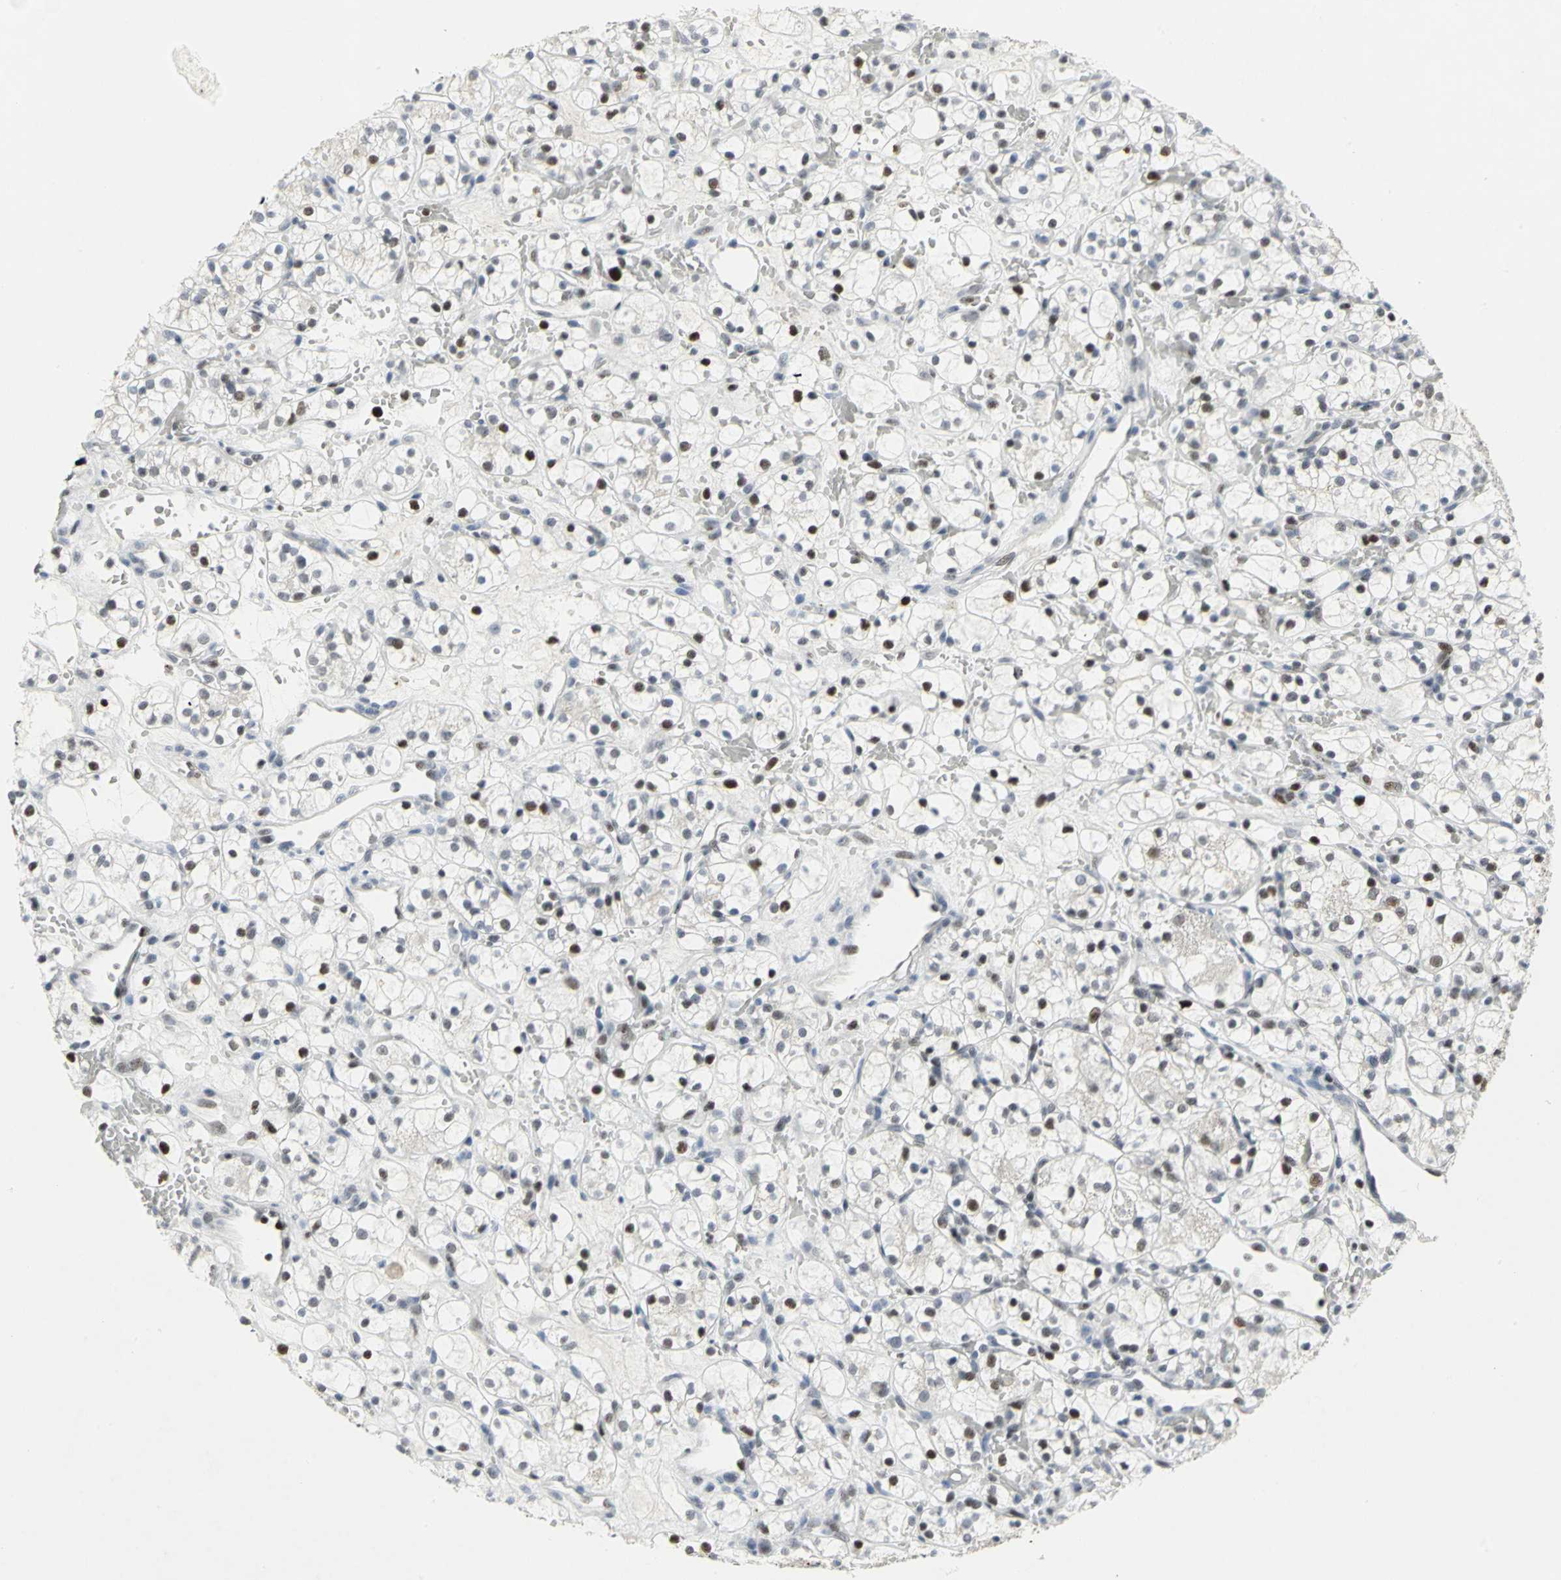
{"staining": {"intensity": "strong", "quantity": "<25%", "location": "nuclear"}, "tissue": "renal cancer", "cell_type": "Tumor cells", "image_type": "cancer", "snomed": [{"axis": "morphology", "description": "Adenocarcinoma, NOS"}, {"axis": "topography", "description": "Kidney"}], "caption": "Renal adenocarcinoma tissue reveals strong nuclear staining in about <25% of tumor cells Using DAB (3,3'-diaminobenzidine) (brown) and hematoxylin (blue) stains, captured at high magnification using brightfield microscopy.", "gene": "RPA1", "patient": {"sex": "female", "age": 60}}